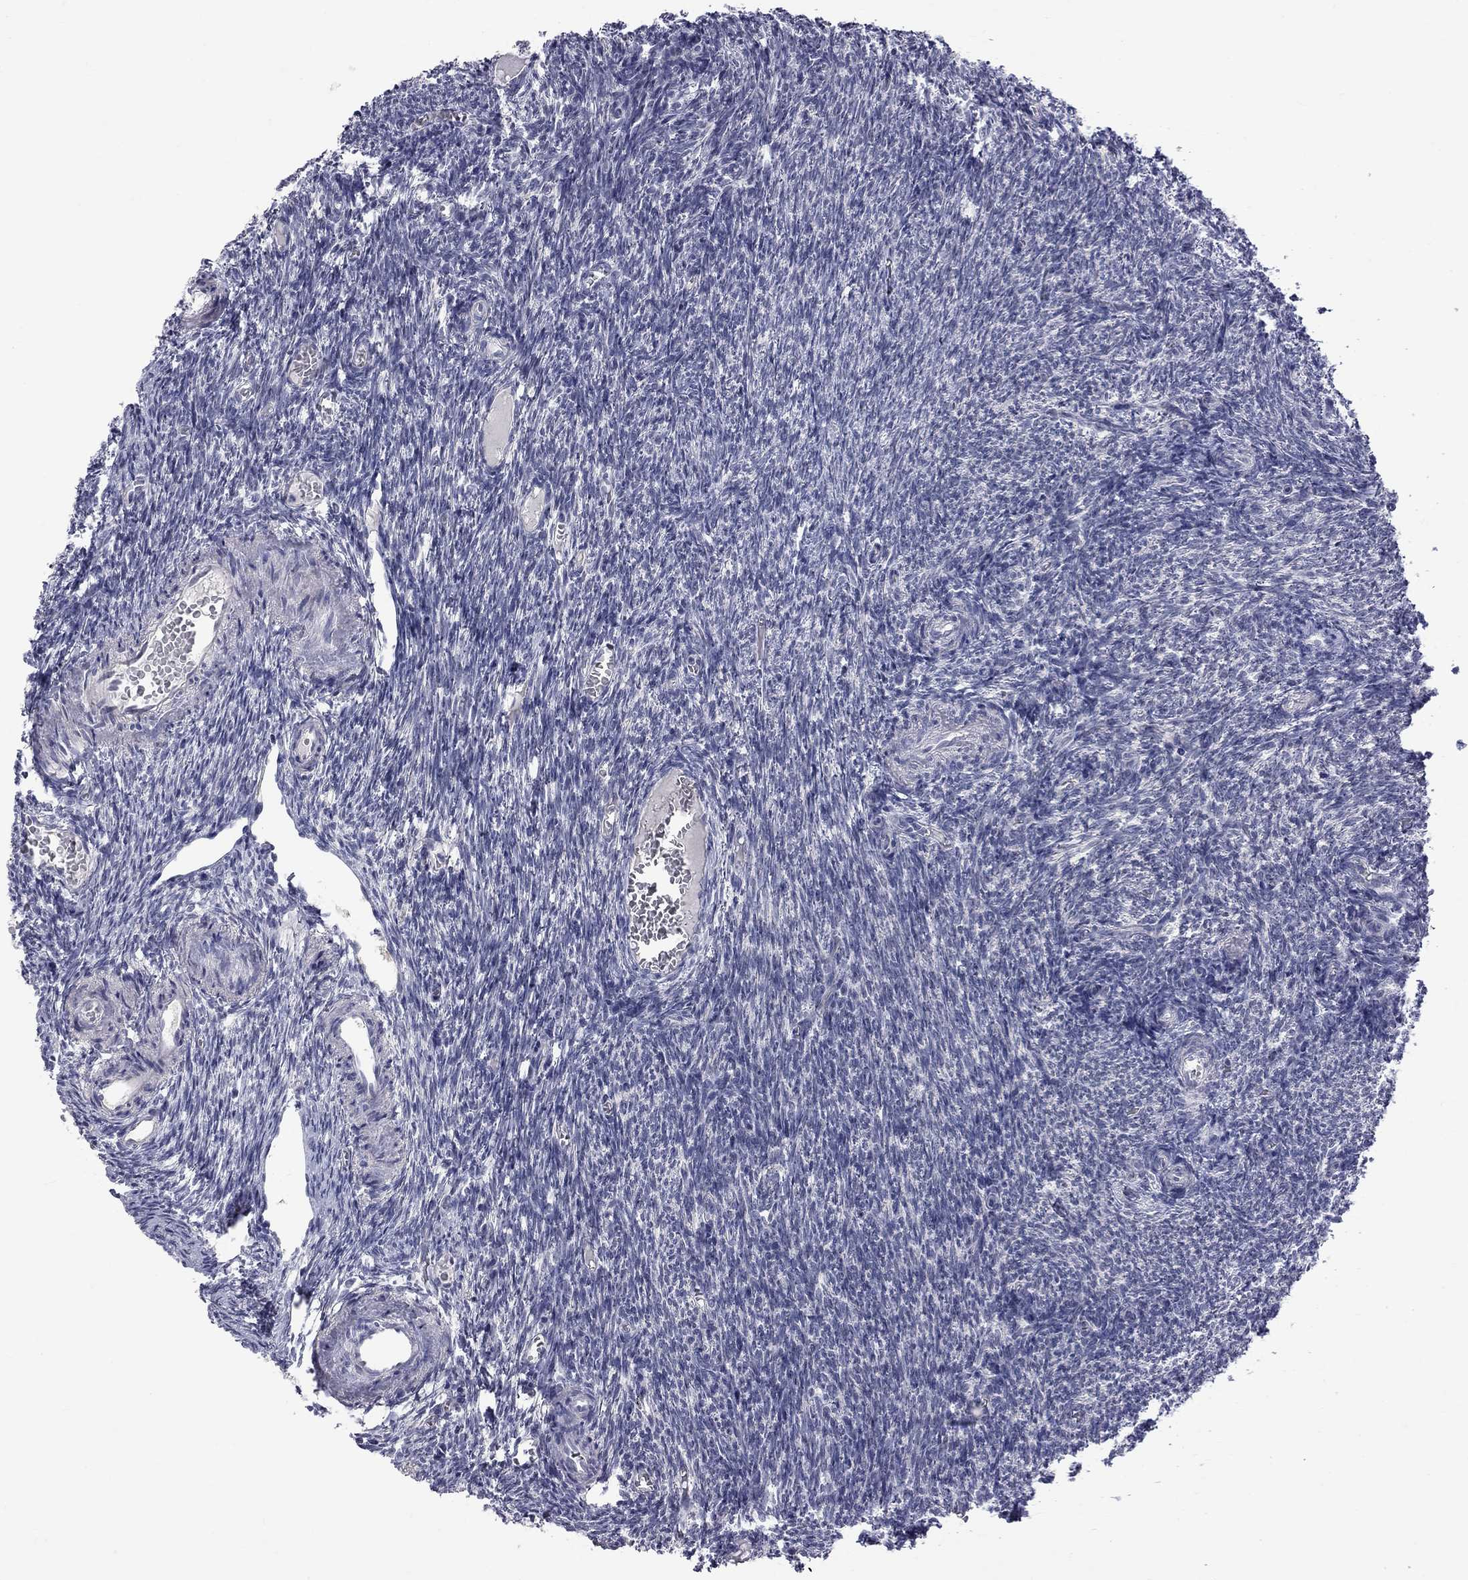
{"staining": {"intensity": "negative", "quantity": "none", "location": "none"}, "tissue": "ovary", "cell_type": "Follicle cells", "image_type": "normal", "snomed": [{"axis": "morphology", "description": "Normal tissue, NOS"}, {"axis": "topography", "description": "Ovary"}], "caption": "High magnification brightfield microscopy of normal ovary stained with DAB (brown) and counterstained with hematoxylin (blue): follicle cells show no significant positivity.", "gene": "GSG1L", "patient": {"sex": "female", "age": 39}}